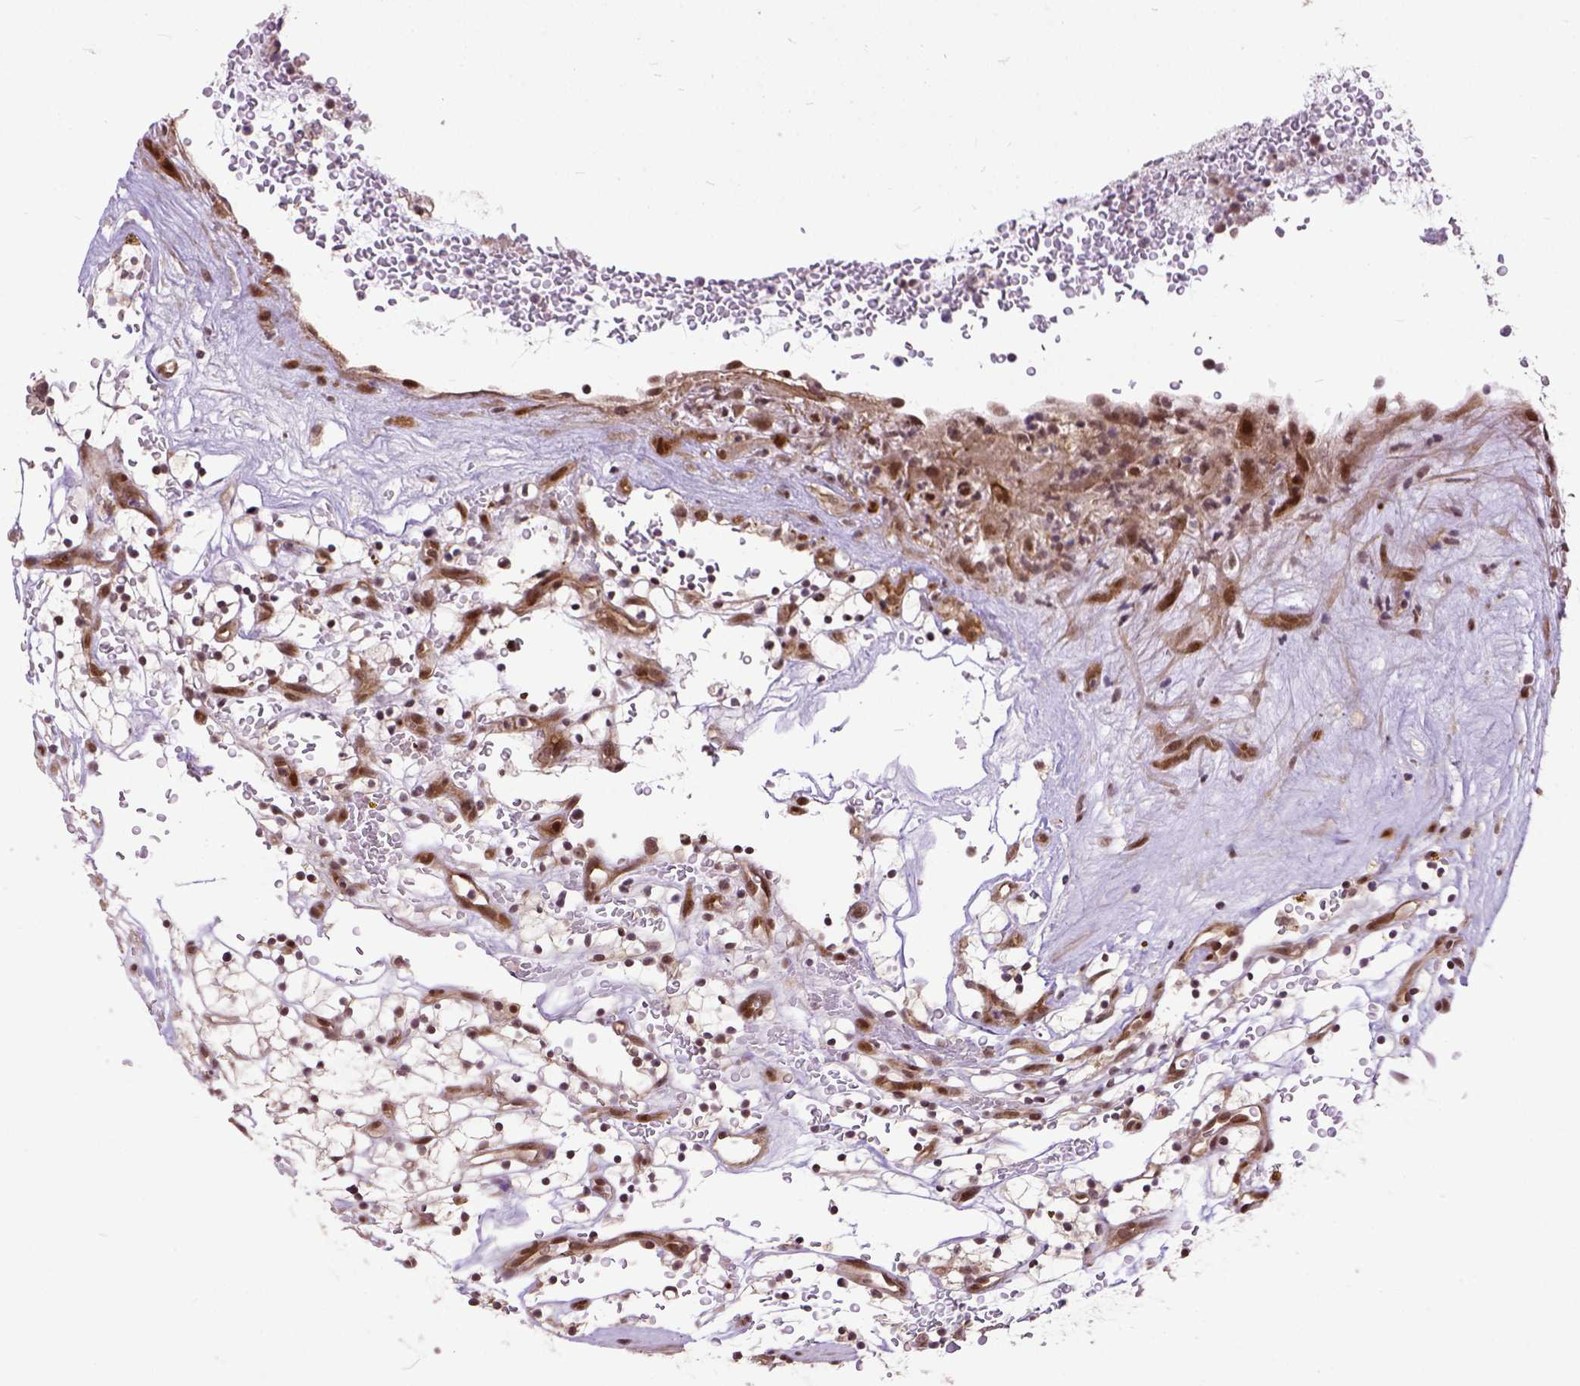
{"staining": {"intensity": "moderate", "quantity": "25%-75%", "location": "nuclear"}, "tissue": "renal cancer", "cell_type": "Tumor cells", "image_type": "cancer", "snomed": [{"axis": "morphology", "description": "Adenocarcinoma, NOS"}, {"axis": "topography", "description": "Kidney"}], "caption": "Immunohistochemistry photomicrograph of neoplastic tissue: human renal adenocarcinoma stained using IHC reveals medium levels of moderate protein expression localized specifically in the nuclear of tumor cells, appearing as a nuclear brown color.", "gene": "ZNF630", "patient": {"sex": "female", "age": 64}}